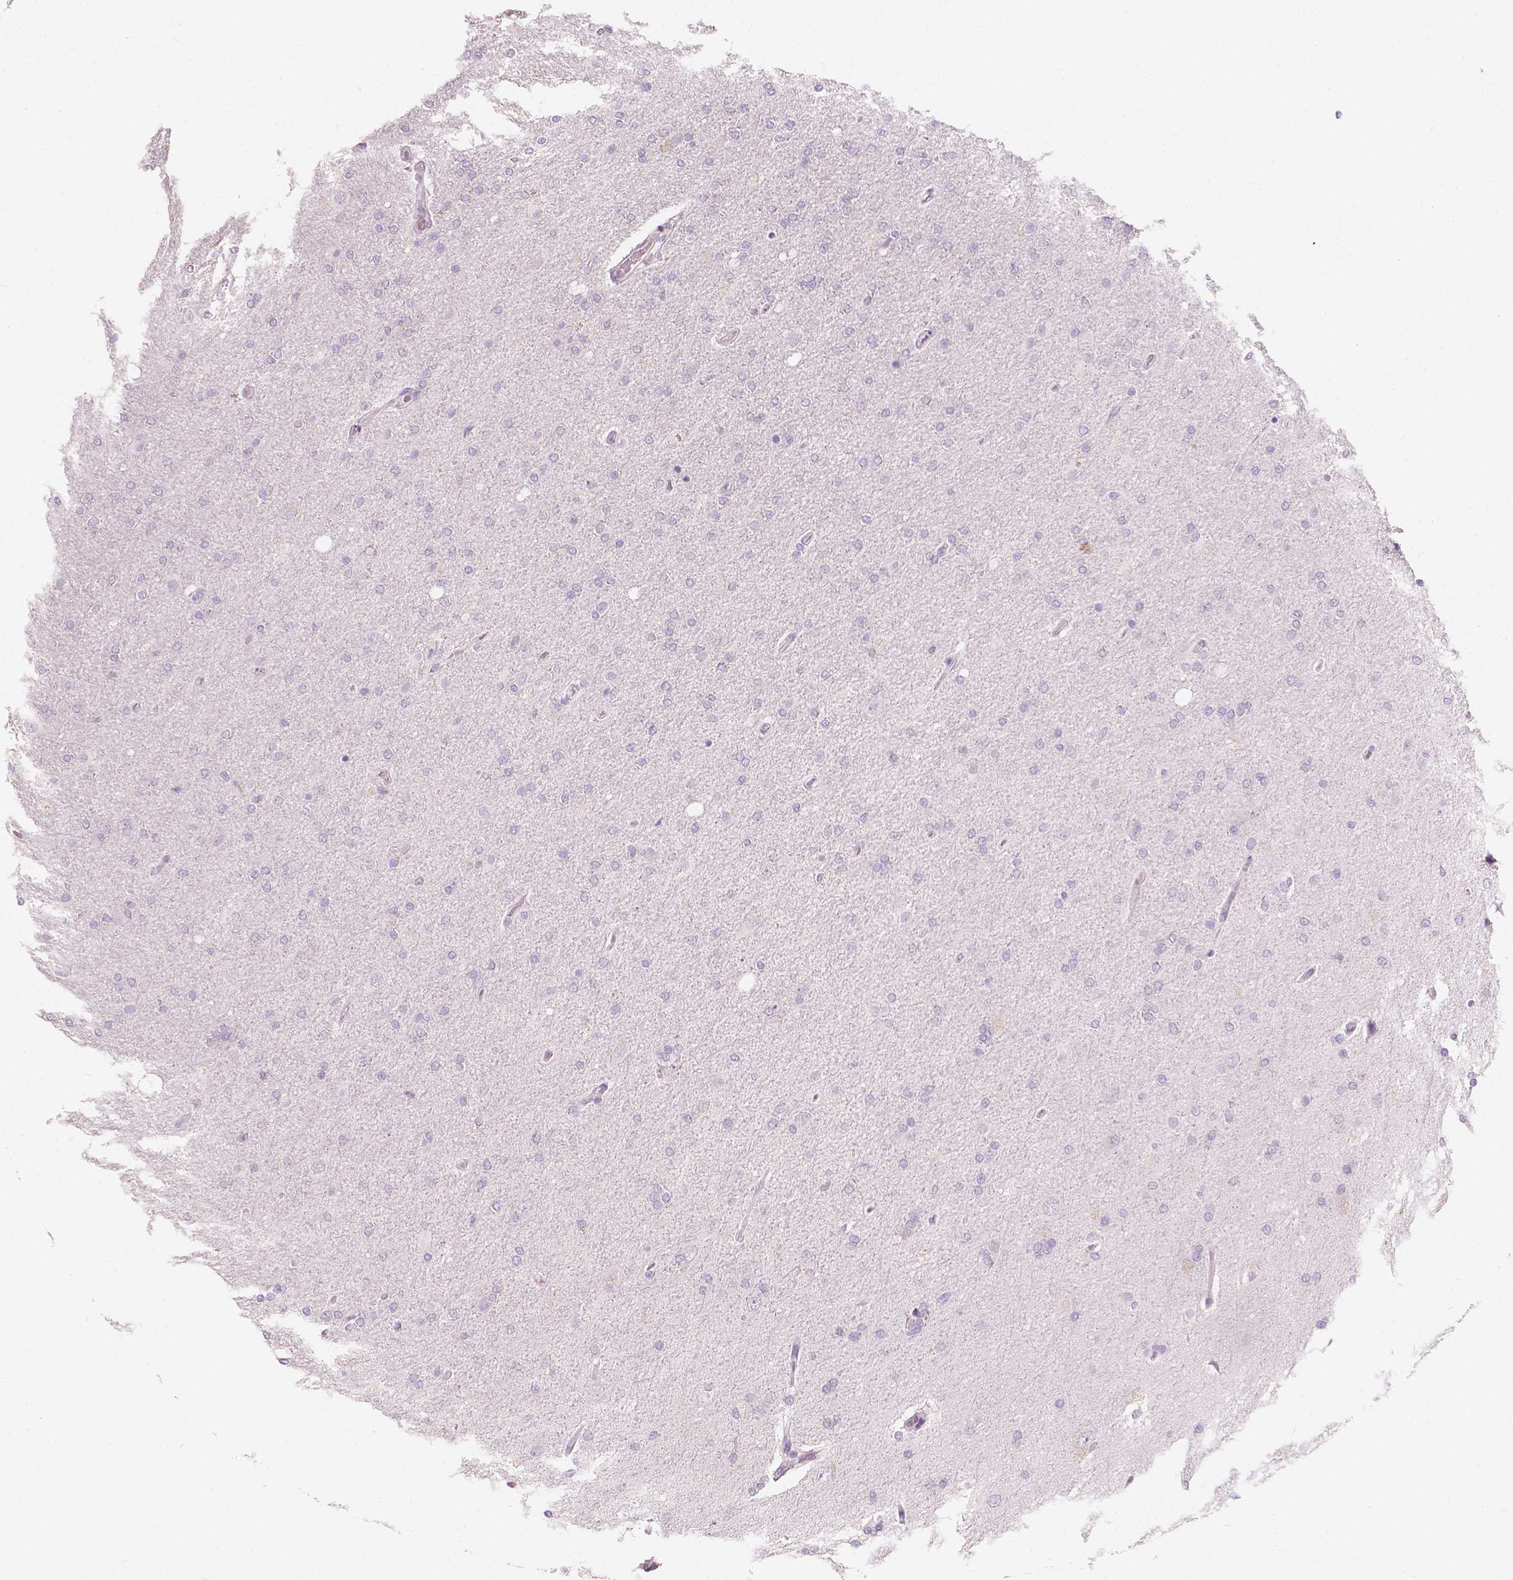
{"staining": {"intensity": "negative", "quantity": "none", "location": "none"}, "tissue": "glioma", "cell_type": "Tumor cells", "image_type": "cancer", "snomed": [{"axis": "morphology", "description": "Glioma, malignant, High grade"}, {"axis": "topography", "description": "Cerebral cortex"}], "caption": "A high-resolution micrograph shows IHC staining of malignant glioma (high-grade), which shows no significant expression in tumor cells.", "gene": "TAL1", "patient": {"sex": "male", "age": 70}}